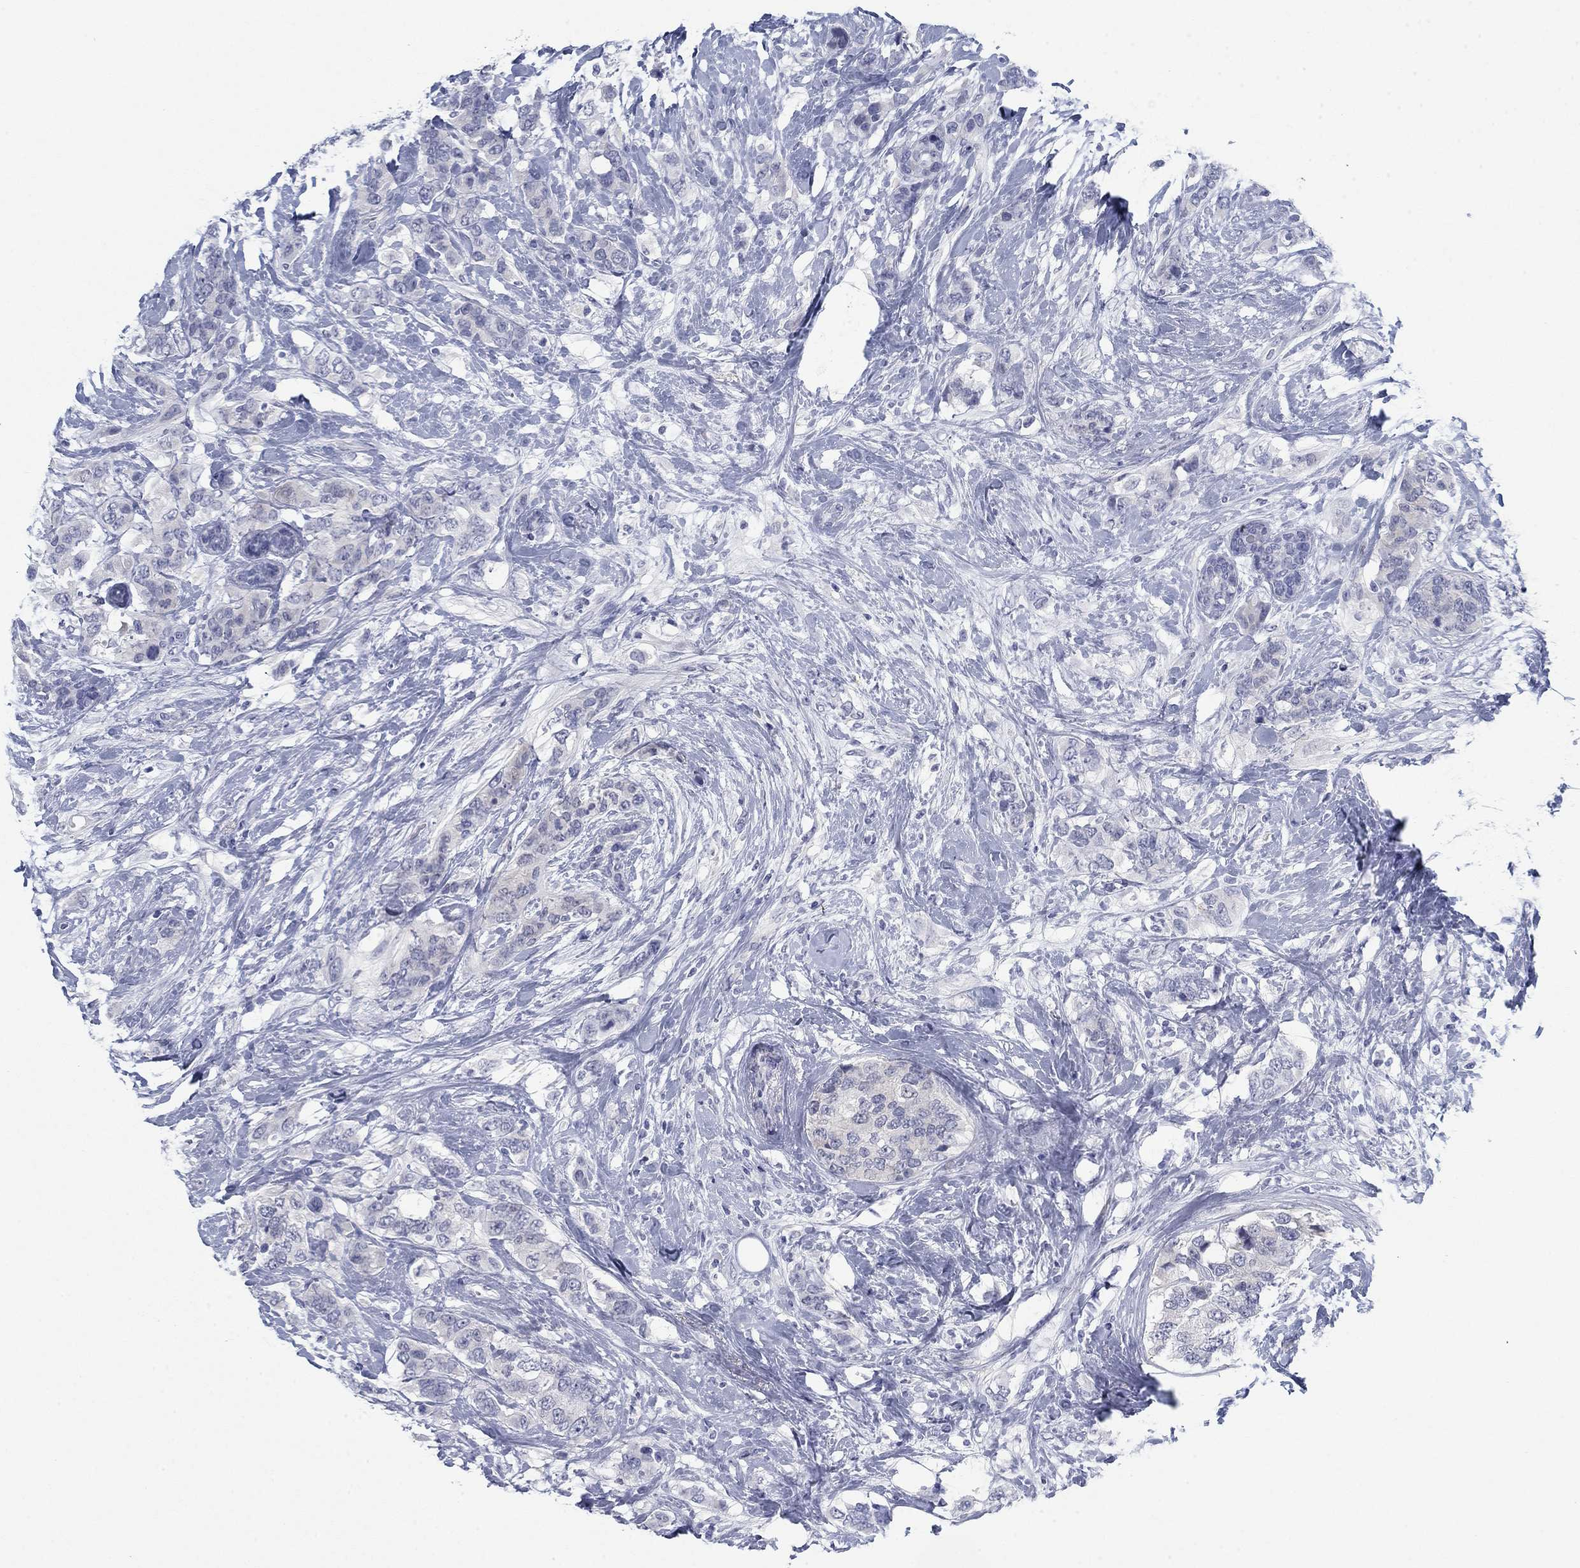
{"staining": {"intensity": "negative", "quantity": "none", "location": "none"}, "tissue": "breast cancer", "cell_type": "Tumor cells", "image_type": "cancer", "snomed": [{"axis": "morphology", "description": "Lobular carcinoma"}, {"axis": "topography", "description": "Breast"}], "caption": "Breast lobular carcinoma stained for a protein using immunohistochemistry (IHC) reveals no expression tumor cells.", "gene": "DNAL1", "patient": {"sex": "female", "age": 59}}